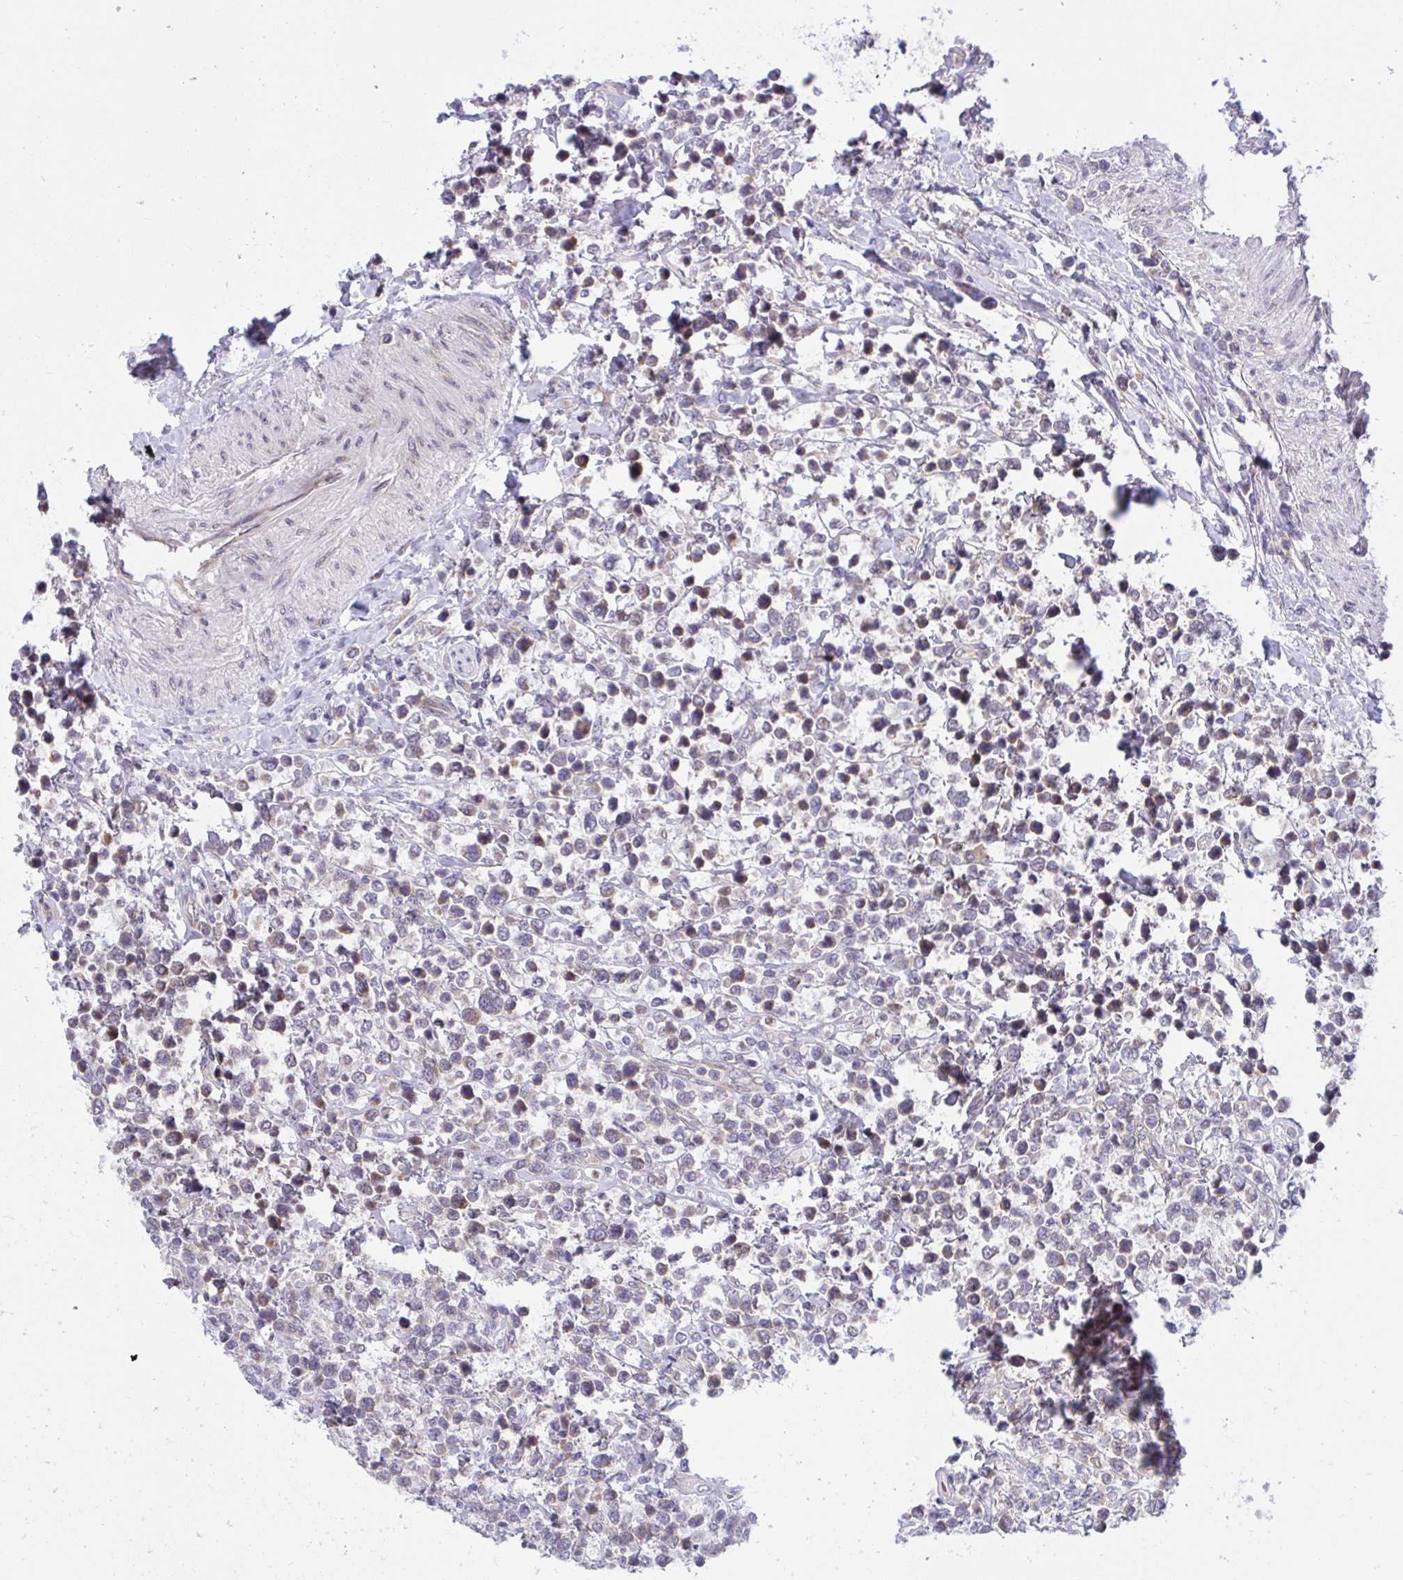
{"staining": {"intensity": "weak", "quantity": "<25%", "location": "cytoplasmic/membranous"}, "tissue": "lymphoma", "cell_type": "Tumor cells", "image_type": "cancer", "snomed": [{"axis": "morphology", "description": "Malignant lymphoma, non-Hodgkin's type, High grade"}, {"axis": "topography", "description": "Soft tissue"}], "caption": "This is an immunohistochemistry photomicrograph of malignant lymphoma, non-Hodgkin's type (high-grade). There is no staining in tumor cells.", "gene": "CAMLG", "patient": {"sex": "female", "age": 56}}